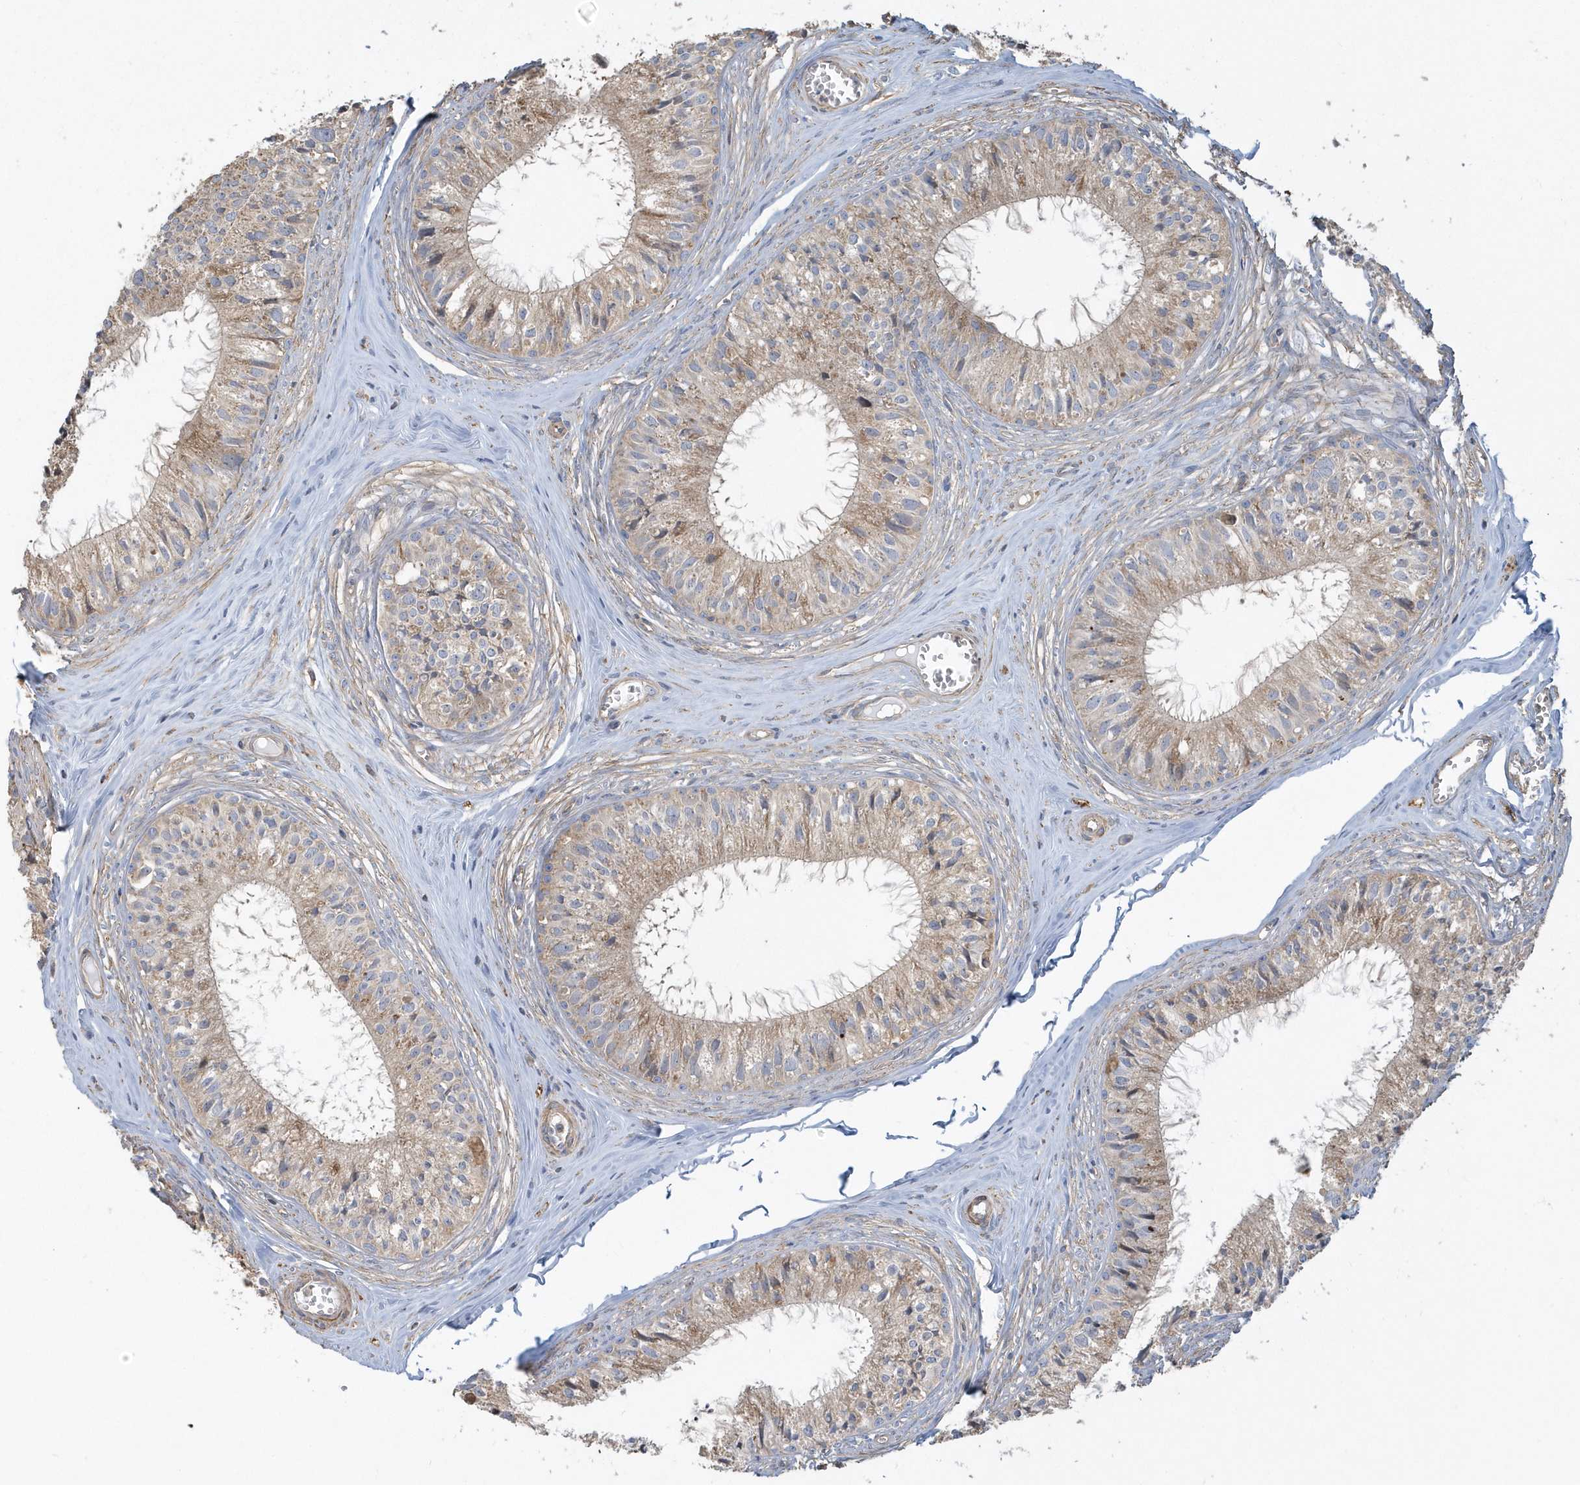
{"staining": {"intensity": "moderate", "quantity": "<25%", "location": "cytoplasmic/membranous"}, "tissue": "epididymis", "cell_type": "Glandular cells", "image_type": "normal", "snomed": [{"axis": "morphology", "description": "Normal tissue, NOS"}, {"axis": "topography", "description": "Epididymis"}], "caption": "Epididymis stained with immunohistochemistry shows moderate cytoplasmic/membranous positivity in approximately <25% of glandular cells.", "gene": "TRAIP", "patient": {"sex": "male", "age": 36}}